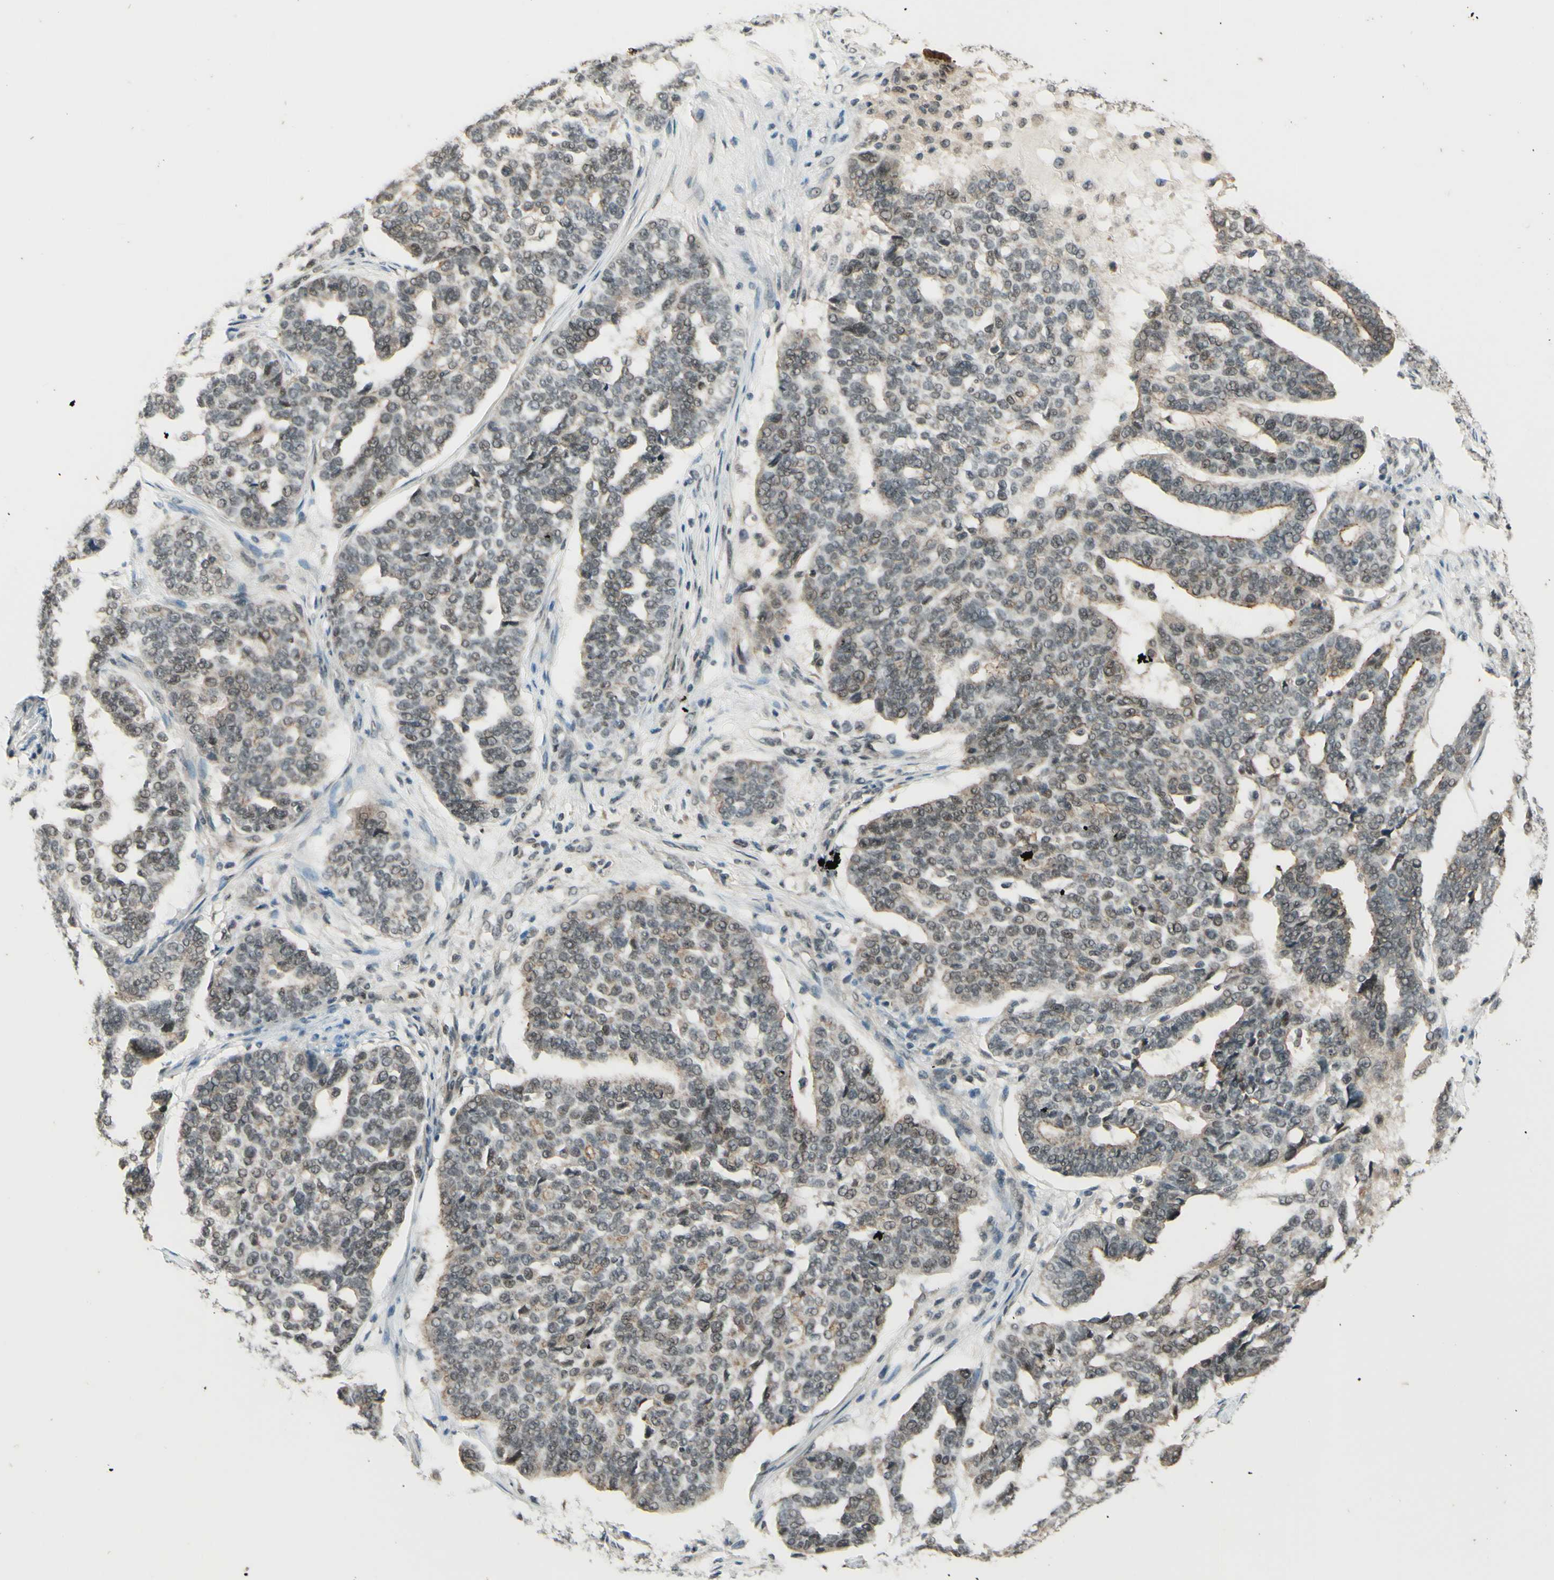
{"staining": {"intensity": "weak", "quantity": "25%-75%", "location": "nuclear"}, "tissue": "ovarian cancer", "cell_type": "Tumor cells", "image_type": "cancer", "snomed": [{"axis": "morphology", "description": "Cystadenocarcinoma, serous, NOS"}, {"axis": "topography", "description": "Ovary"}], "caption": "High-magnification brightfield microscopy of ovarian cancer stained with DAB (3,3'-diaminobenzidine) (brown) and counterstained with hematoxylin (blue). tumor cells exhibit weak nuclear positivity is seen in about25%-75% of cells. The protein of interest is stained brown, and the nuclei are stained in blue (DAB (3,3'-diaminobenzidine) IHC with brightfield microscopy, high magnification).", "gene": "SMARCB1", "patient": {"sex": "female", "age": 59}}